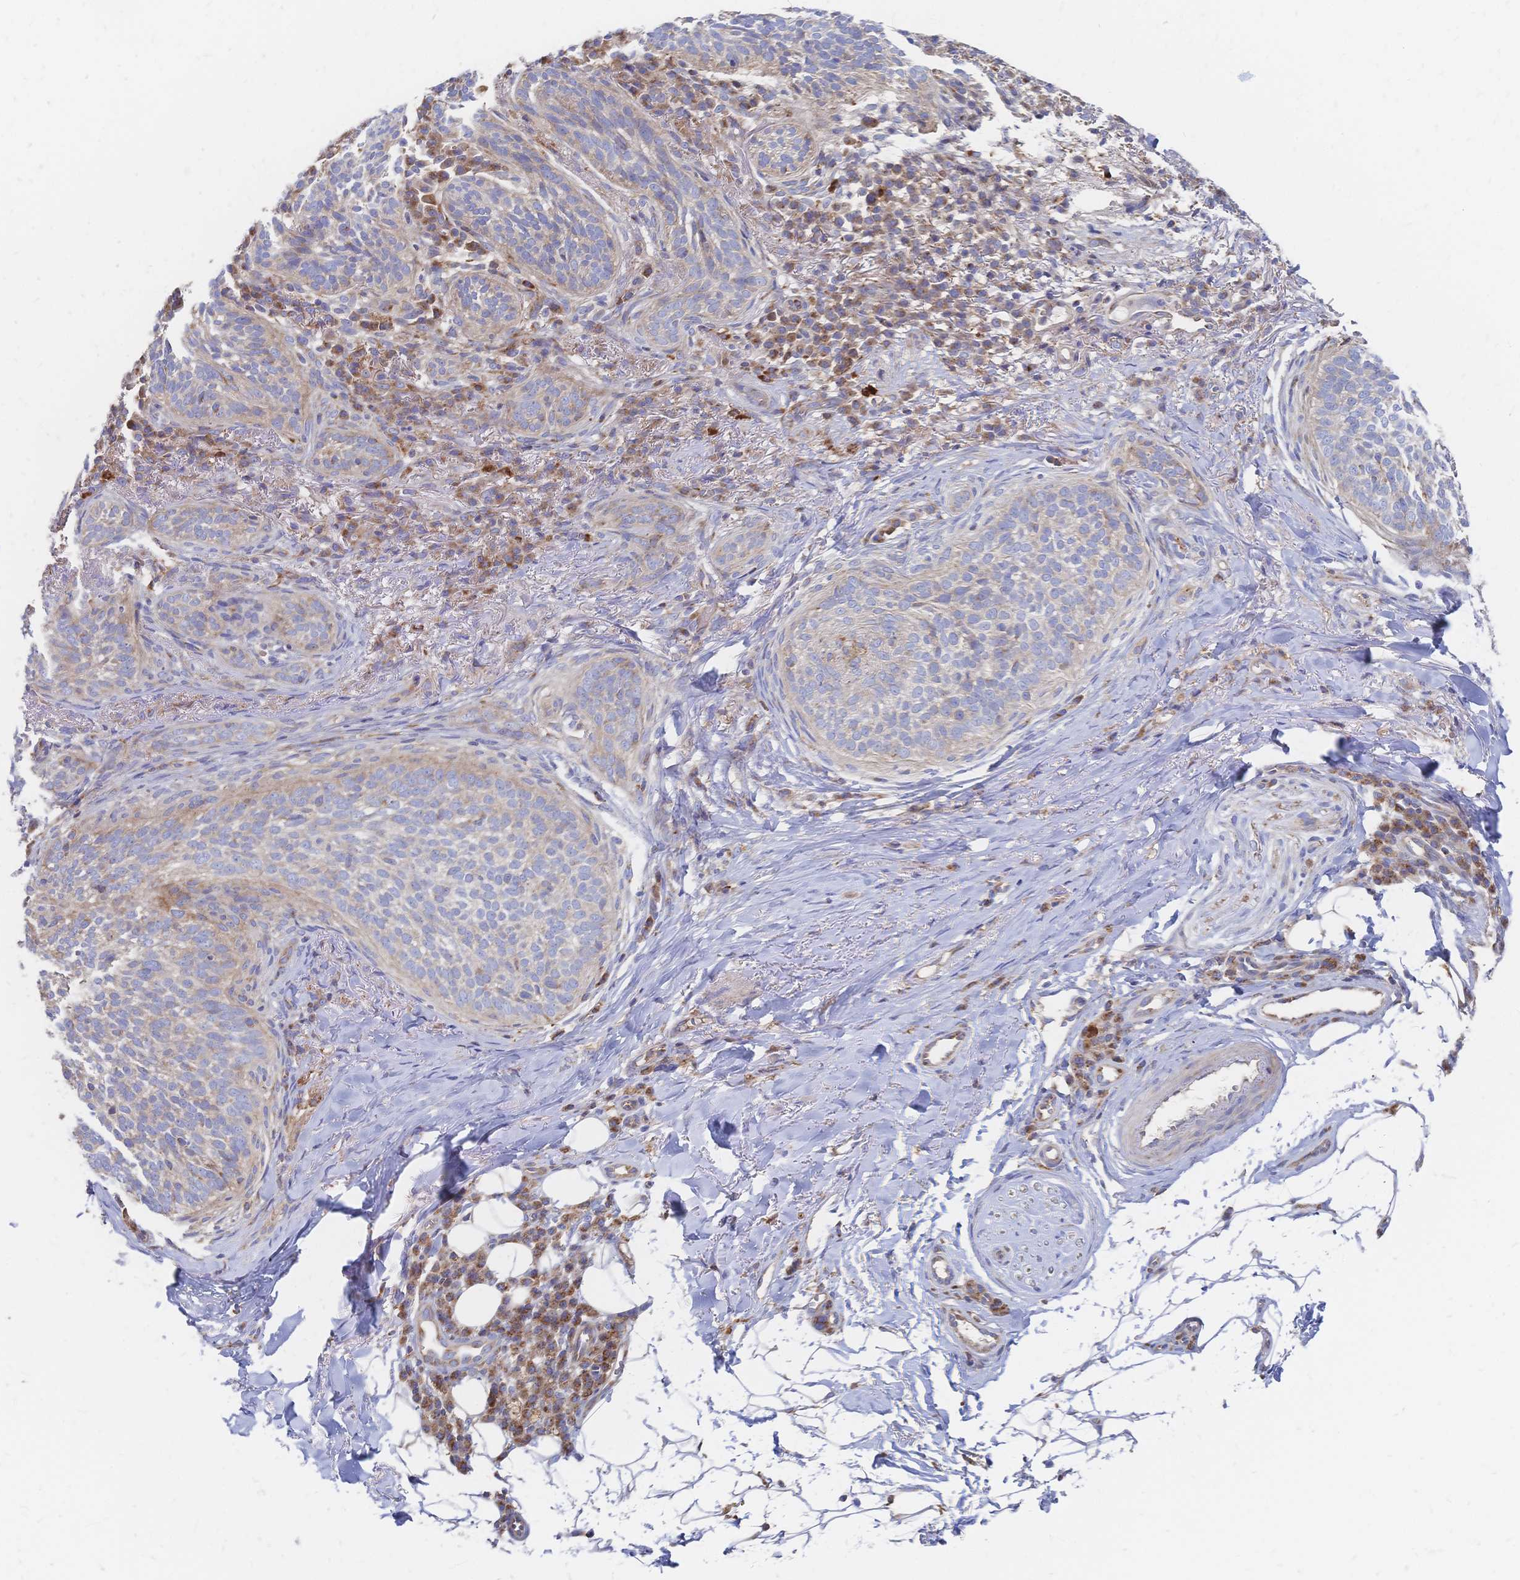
{"staining": {"intensity": "weak", "quantity": "<25%", "location": "cytoplasmic/membranous"}, "tissue": "skin cancer", "cell_type": "Tumor cells", "image_type": "cancer", "snomed": [{"axis": "morphology", "description": "Basal cell carcinoma"}, {"axis": "topography", "description": "Skin"}, {"axis": "topography", "description": "Skin of head"}], "caption": "Skin cancer (basal cell carcinoma) stained for a protein using immunohistochemistry (IHC) displays no staining tumor cells.", "gene": "SORBS1", "patient": {"sex": "male", "age": 62}}